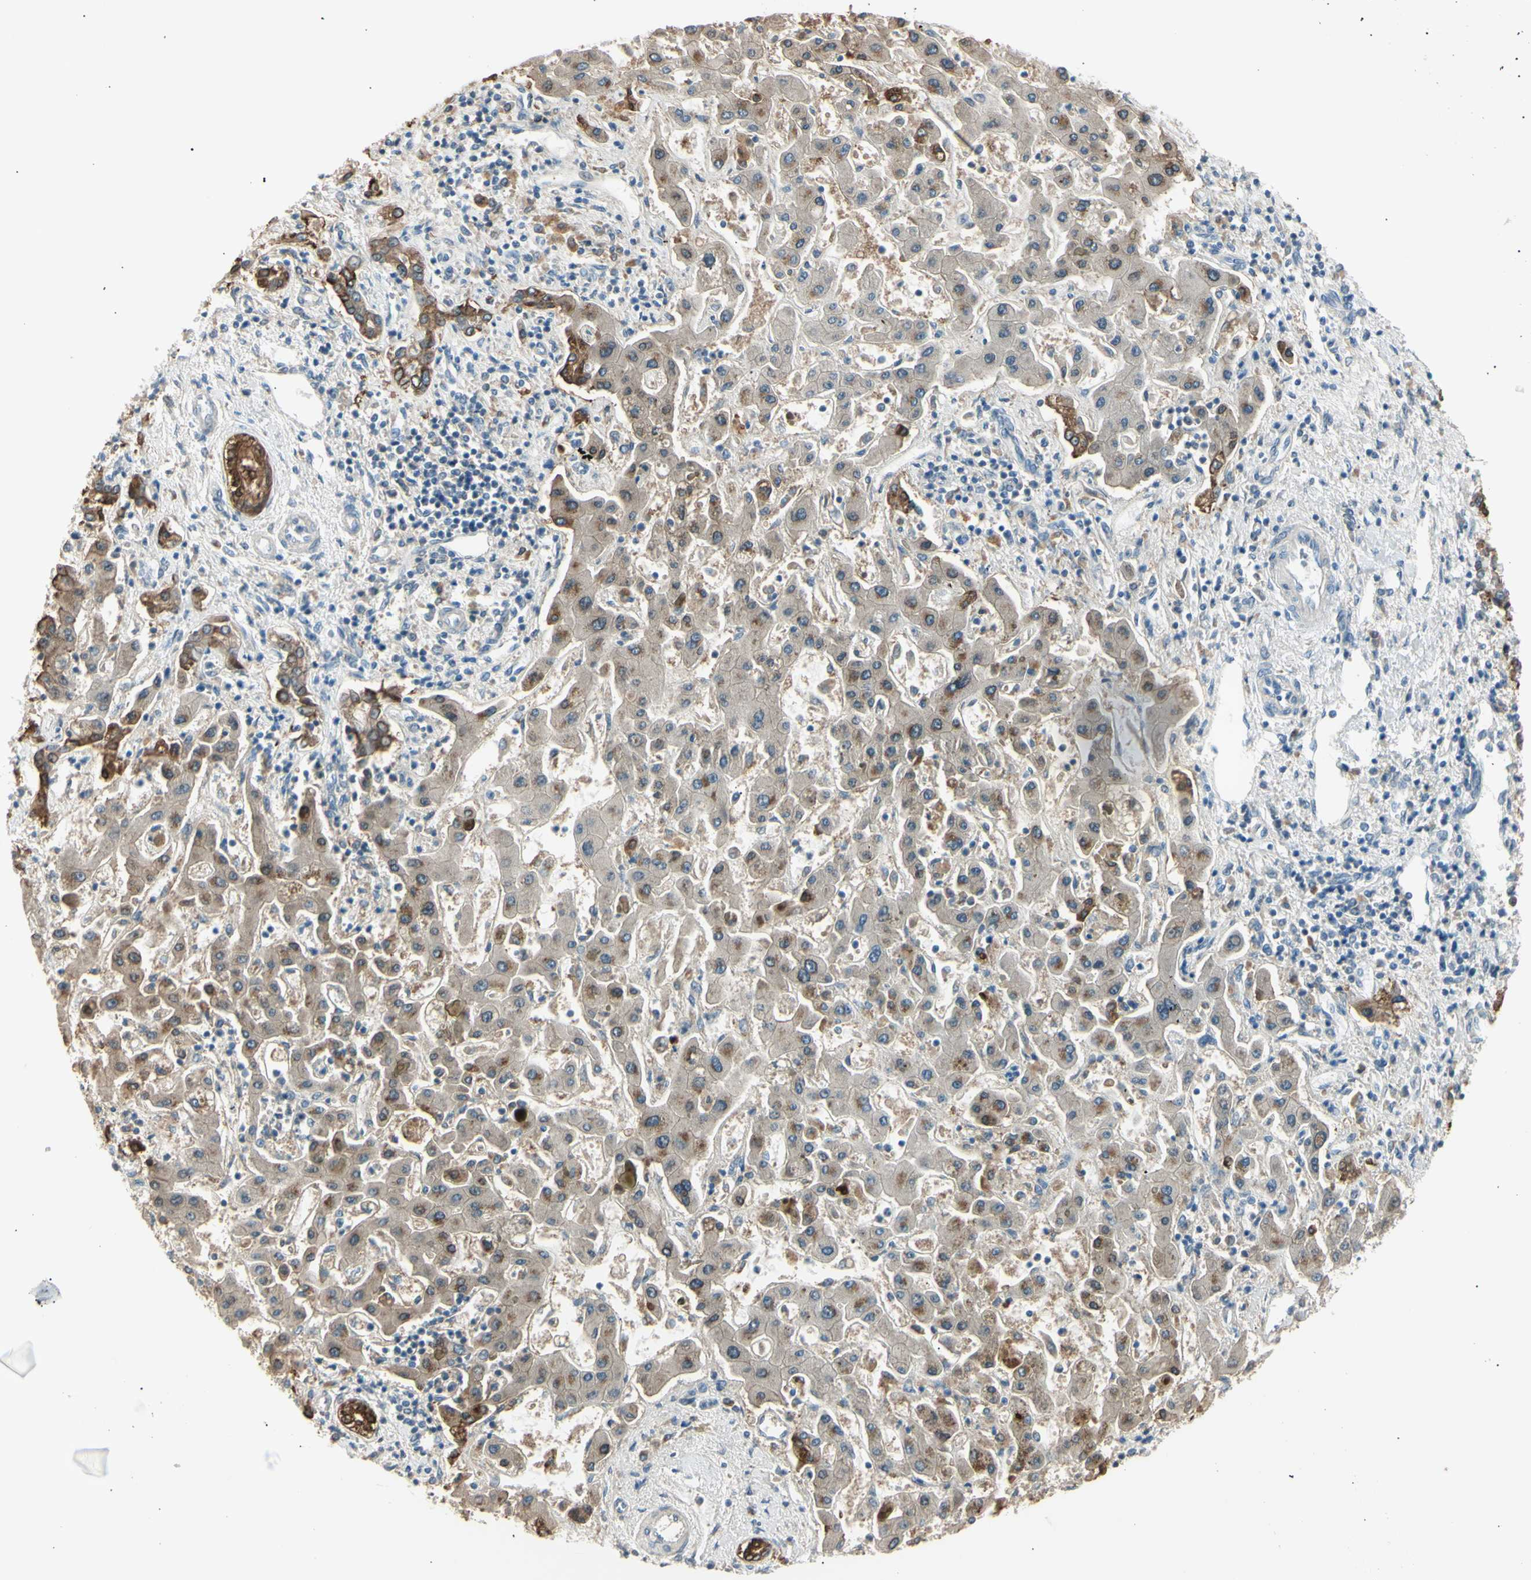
{"staining": {"intensity": "moderate", "quantity": ">75%", "location": "cytoplasmic/membranous"}, "tissue": "liver cancer", "cell_type": "Tumor cells", "image_type": "cancer", "snomed": [{"axis": "morphology", "description": "Cholangiocarcinoma"}, {"axis": "topography", "description": "Liver"}], "caption": "DAB immunohistochemical staining of liver cancer (cholangiocarcinoma) demonstrates moderate cytoplasmic/membranous protein positivity in about >75% of tumor cells.", "gene": "LHPP", "patient": {"sex": "male", "age": 50}}